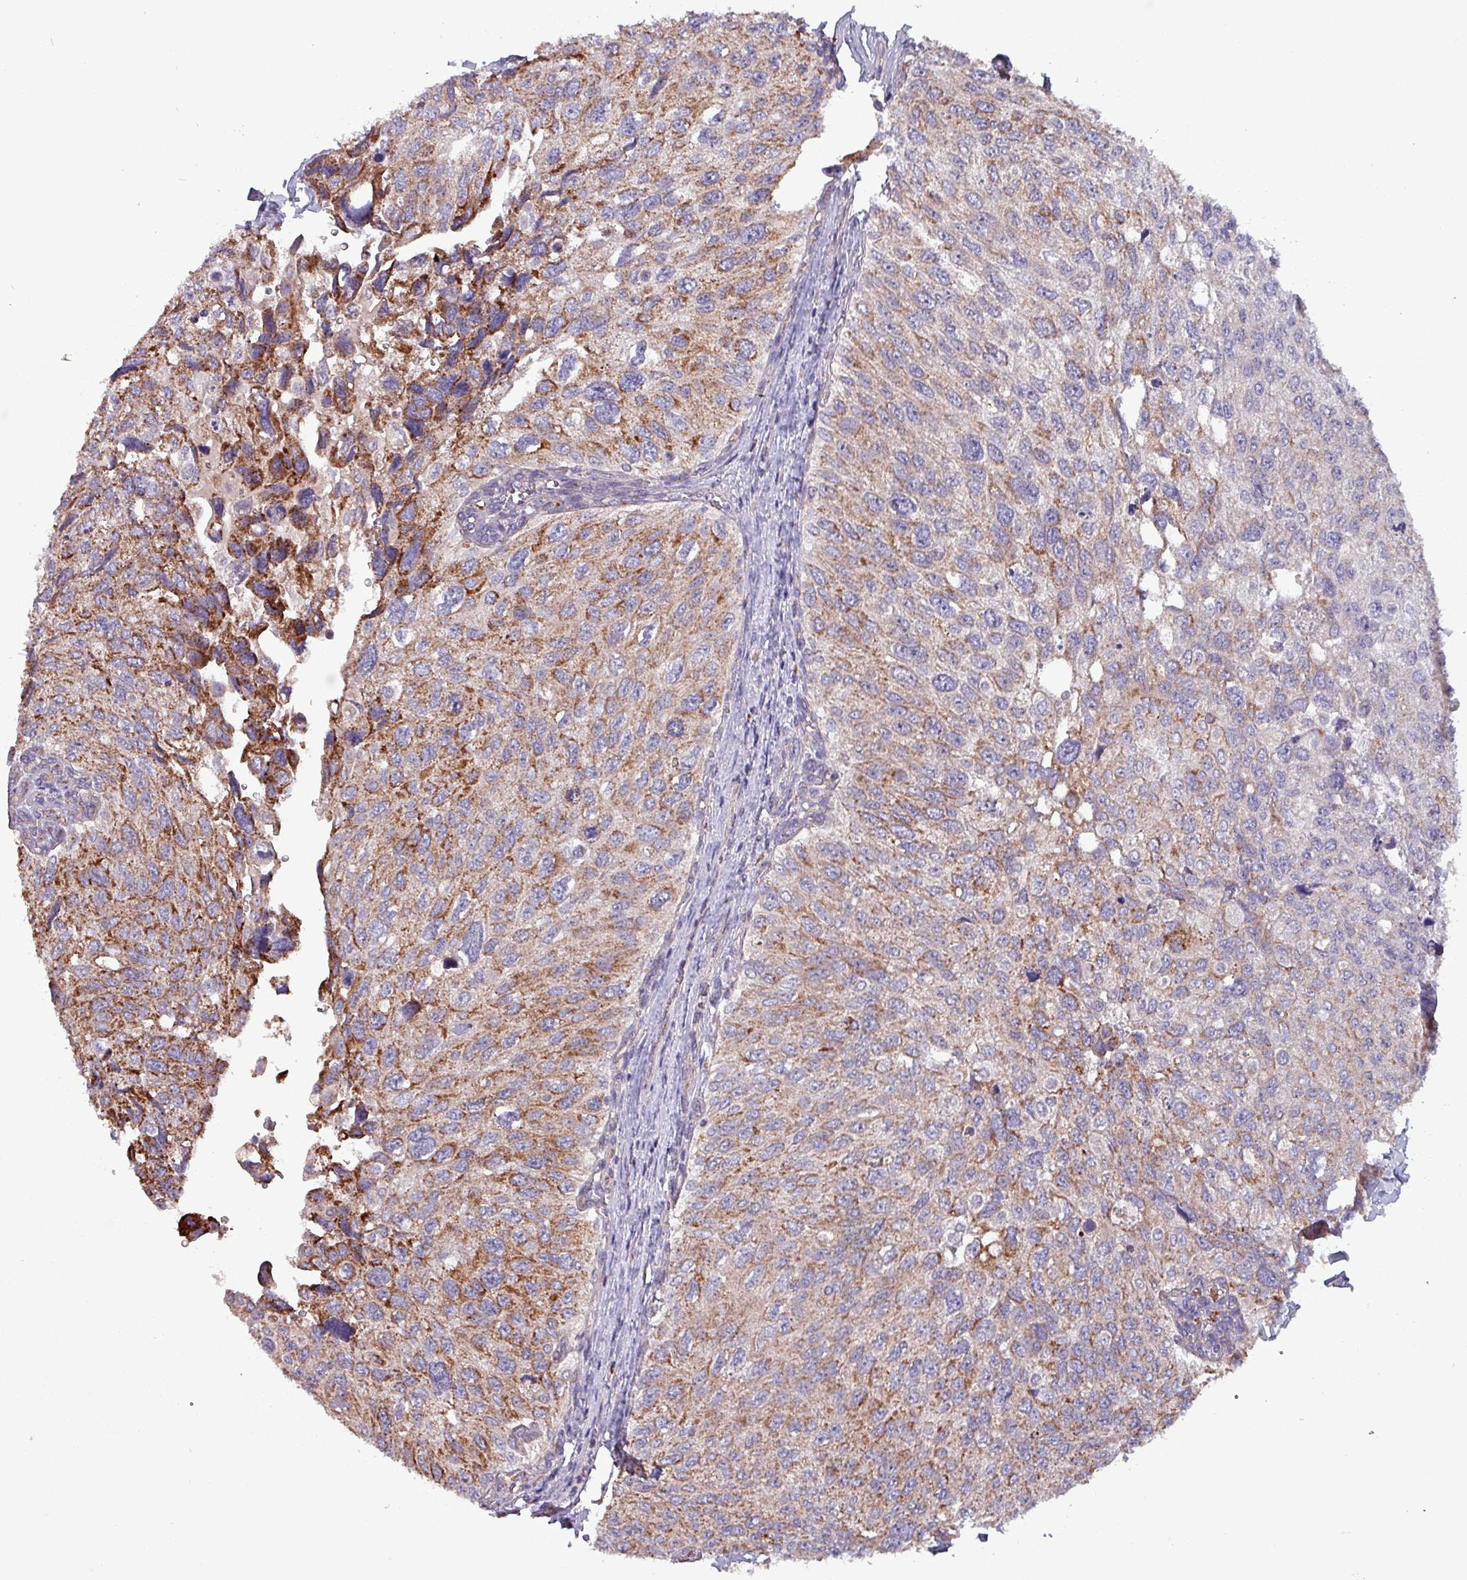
{"staining": {"intensity": "strong", "quantity": ">75%", "location": "cytoplasmic/membranous"}, "tissue": "urothelial cancer", "cell_type": "Tumor cells", "image_type": "cancer", "snomed": [{"axis": "morphology", "description": "Urothelial carcinoma, NOS"}, {"axis": "topography", "description": "Urinary bladder"}], "caption": "High-magnification brightfield microscopy of transitional cell carcinoma stained with DAB (brown) and counterstained with hematoxylin (blue). tumor cells exhibit strong cytoplasmic/membranous staining is present in approximately>75% of cells.", "gene": "ZNF322", "patient": {"sex": "male", "age": 80}}